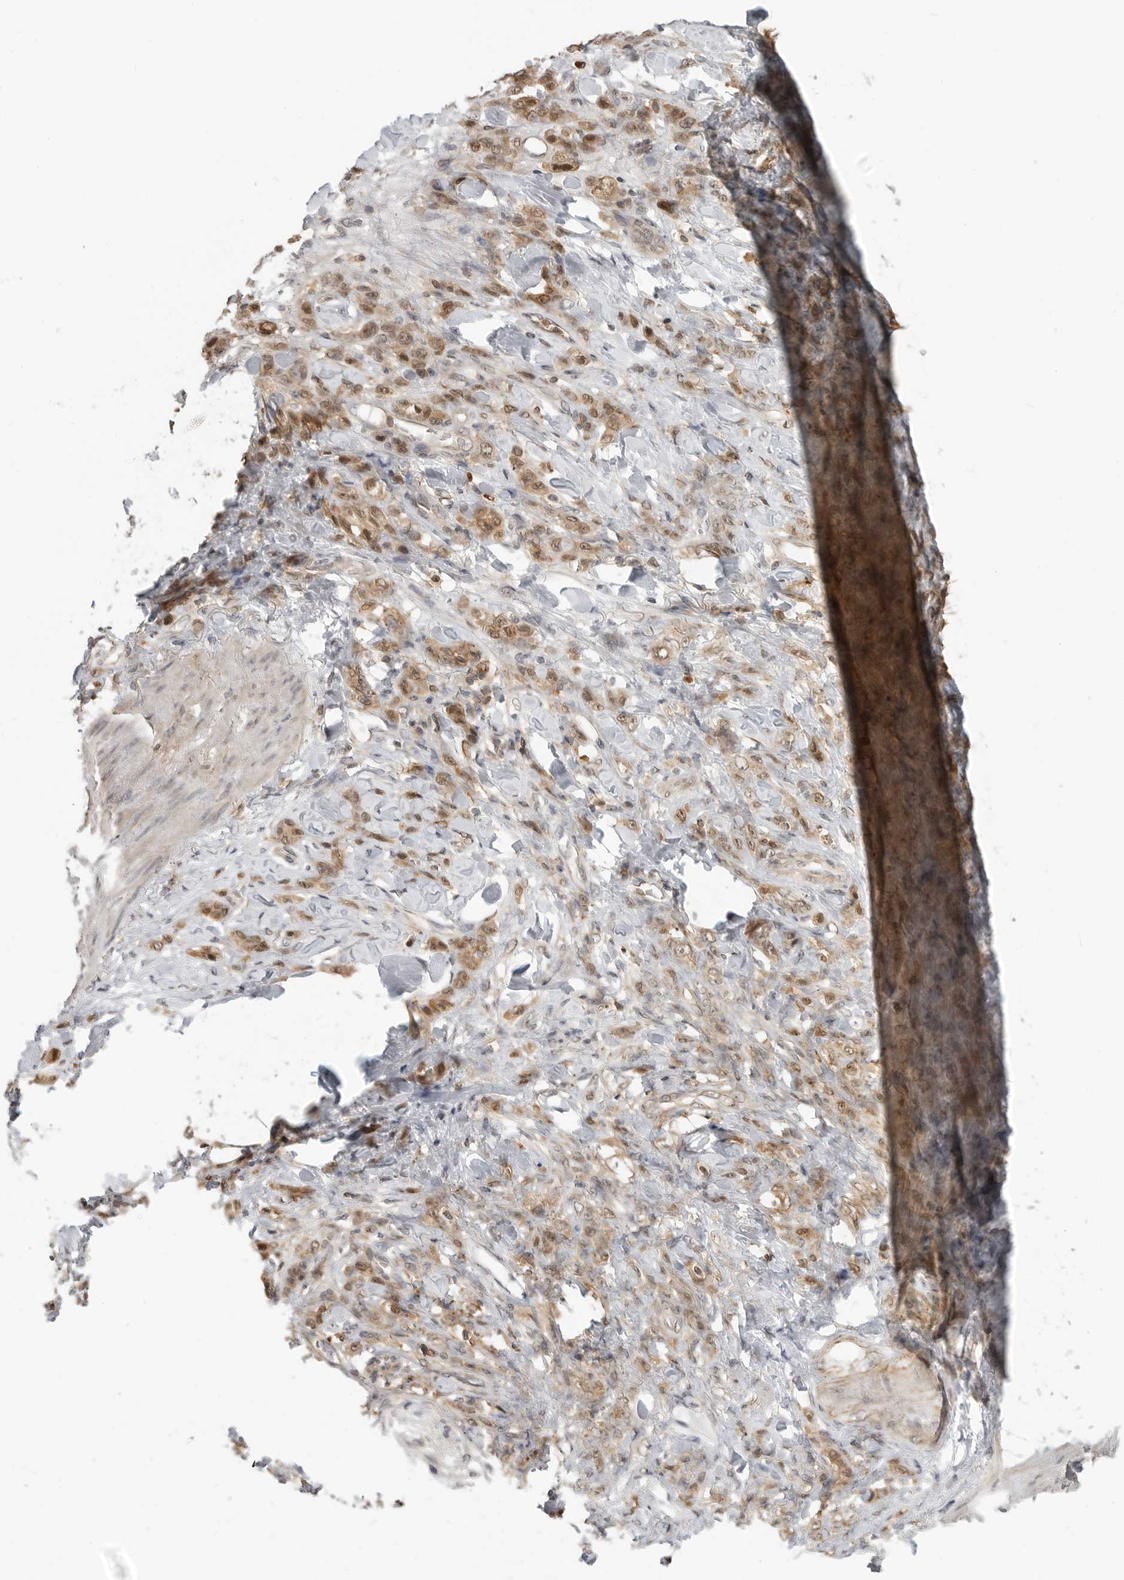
{"staining": {"intensity": "moderate", "quantity": ">75%", "location": "cytoplasmic/membranous,nuclear"}, "tissue": "stomach cancer", "cell_type": "Tumor cells", "image_type": "cancer", "snomed": [{"axis": "morphology", "description": "Normal tissue, NOS"}, {"axis": "morphology", "description": "Adenocarcinoma, NOS"}, {"axis": "topography", "description": "Stomach"}], "caption": "Immunohistochemistry micrograph of stomach cancer stained for a protein (brown), which demonstrates medium levels of moderate cytoplasmic/membranous and nuclear staining in about >75% of tumor cells.", "gene": "ANXA11", "patient": {"sex": "male", "age": 82}}